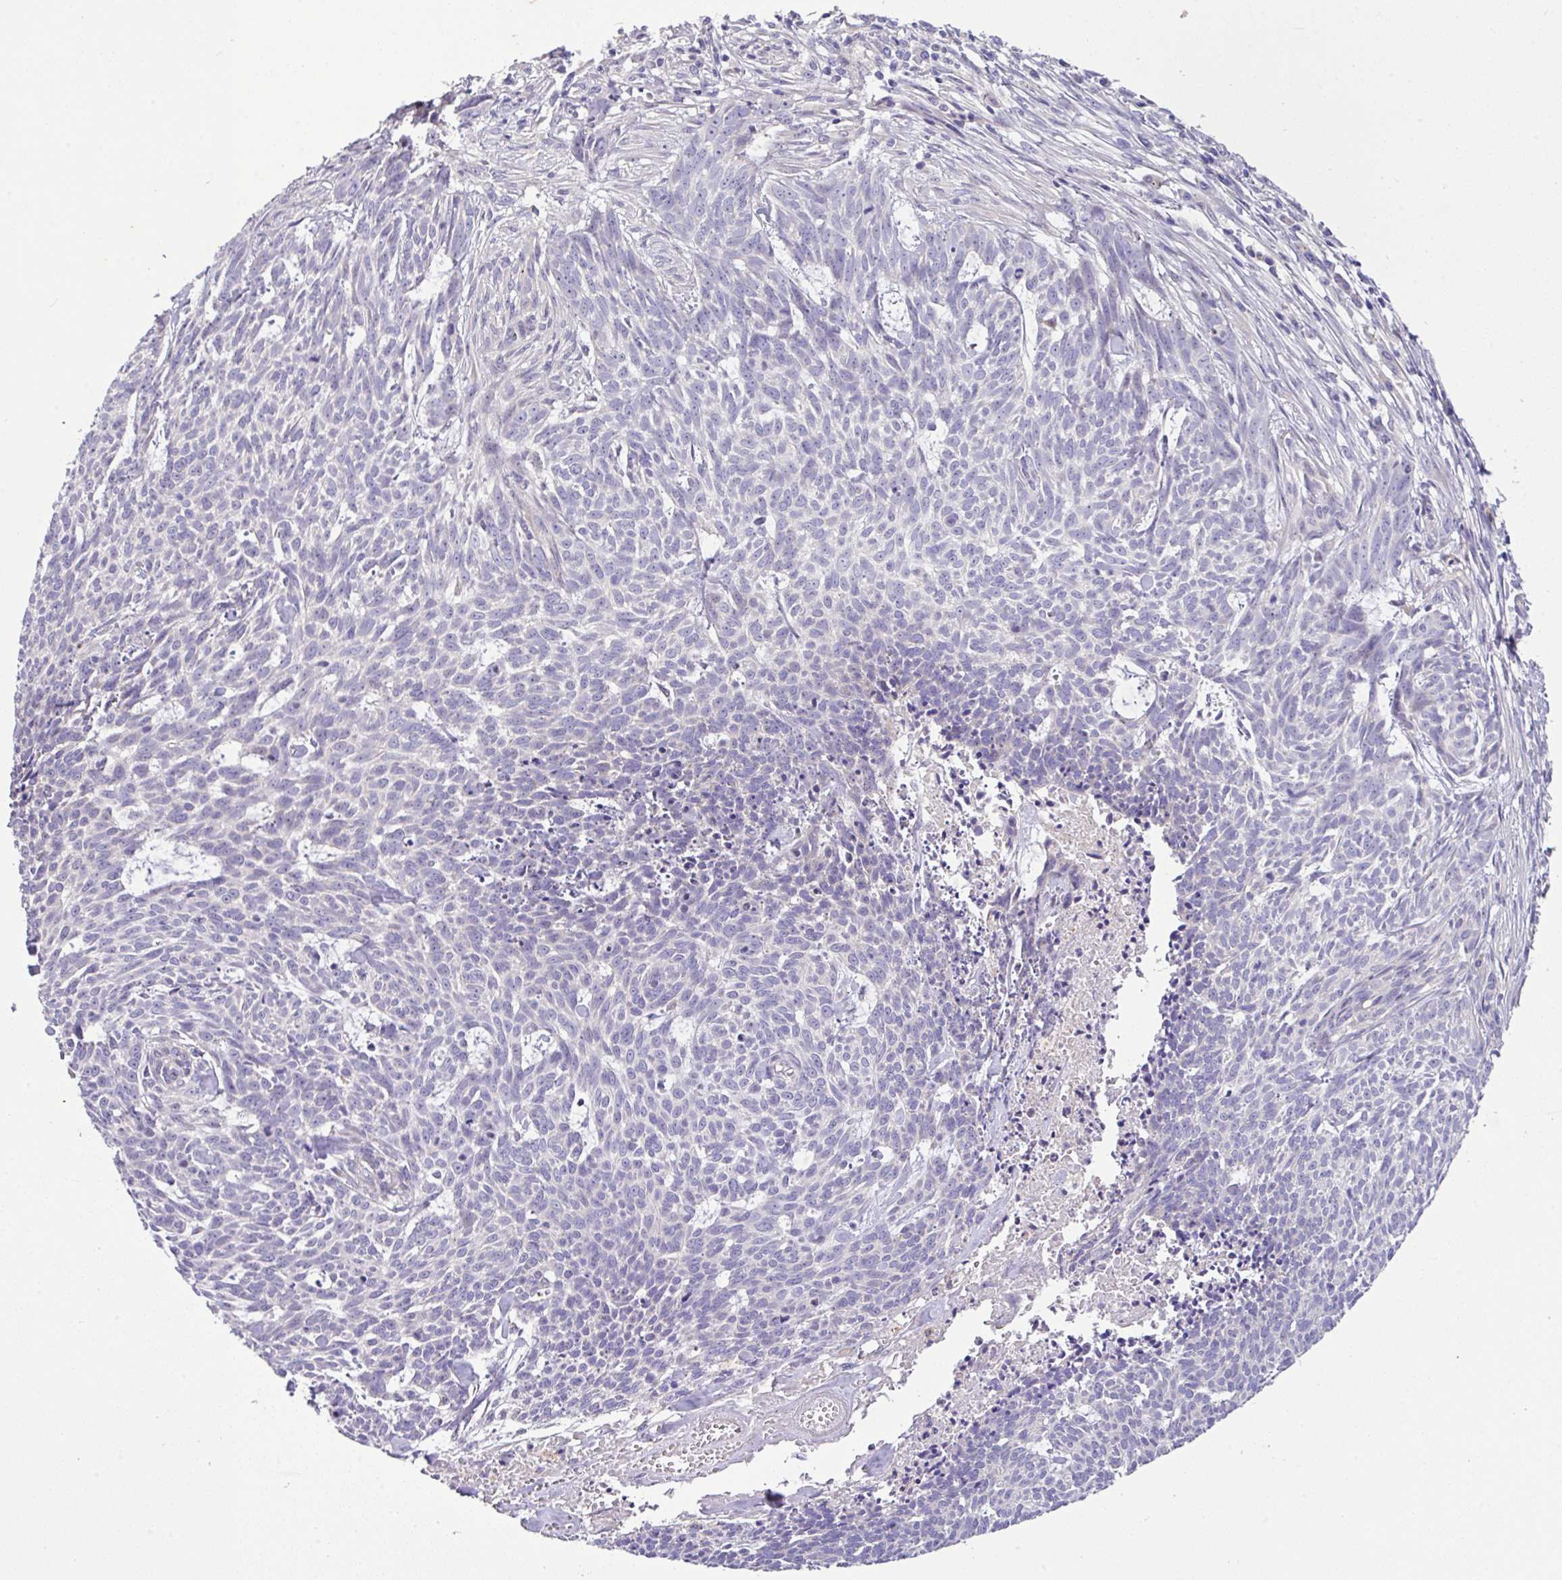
{"staining": {"intensity": "negative", "quantity": "none", "location": "none"}, "tissue": "skin cancer", "cell_type": "Tumor cells", "image_type": "cancer", "snomed": [{"axis": "morphology", "description": "Basal cell carcinoma"}, {"axis": "topography", "description": "Skin"}], "caption": "Histopathology image shows no significant protein staining in tumor cells of skin cancer (basal cell carcinoma). (DAB (3,3'-diaminobenzidine) immunohistochemistry, high magnification).", "gene": "EPN3", "patient": {"sex": "female", "age": 93}}